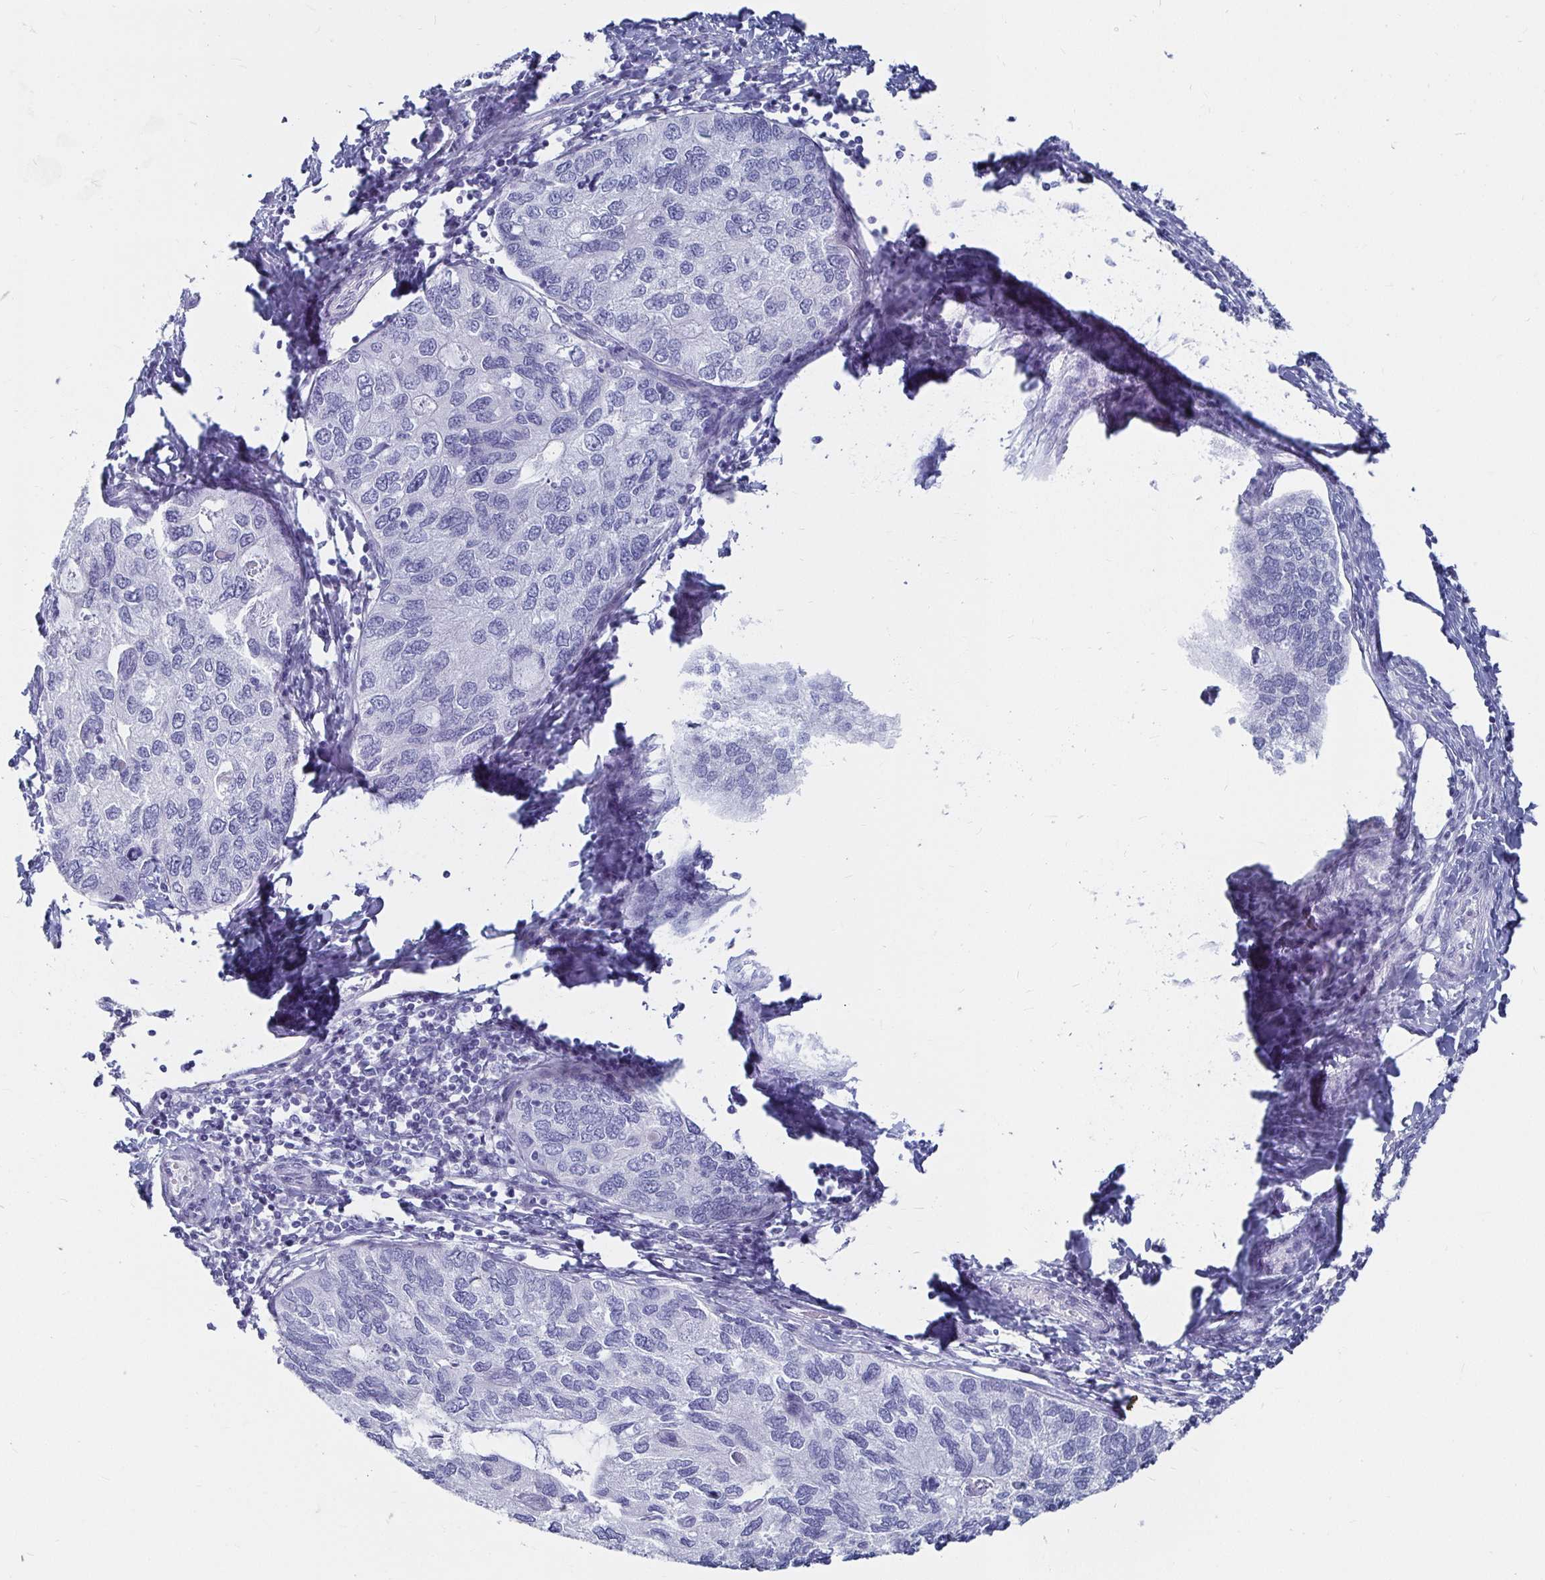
{"staining": {"intensity": "negative", "quantity": "none", "location": "none"}, "tissue": "endometrial cancer", "cell_type": "Tumor cells", "image_type": "cancer", "snomed": [{"axis": "morphology", "description": "Carcinoma, NOS"}, {"axis": "topography", "description": "Uterus"}], "caption": "High magnification brightfield microscopy of carcinoma (endometrial) stained with DAB (3,3'-diaminobenzidine) (brown) and counterstained with hematoxylin (blue): tumor cells show no significant staining. Nuclei are stained in blue.", "gene": "CA9", "patient": {"sex": "female", "age": 76}}